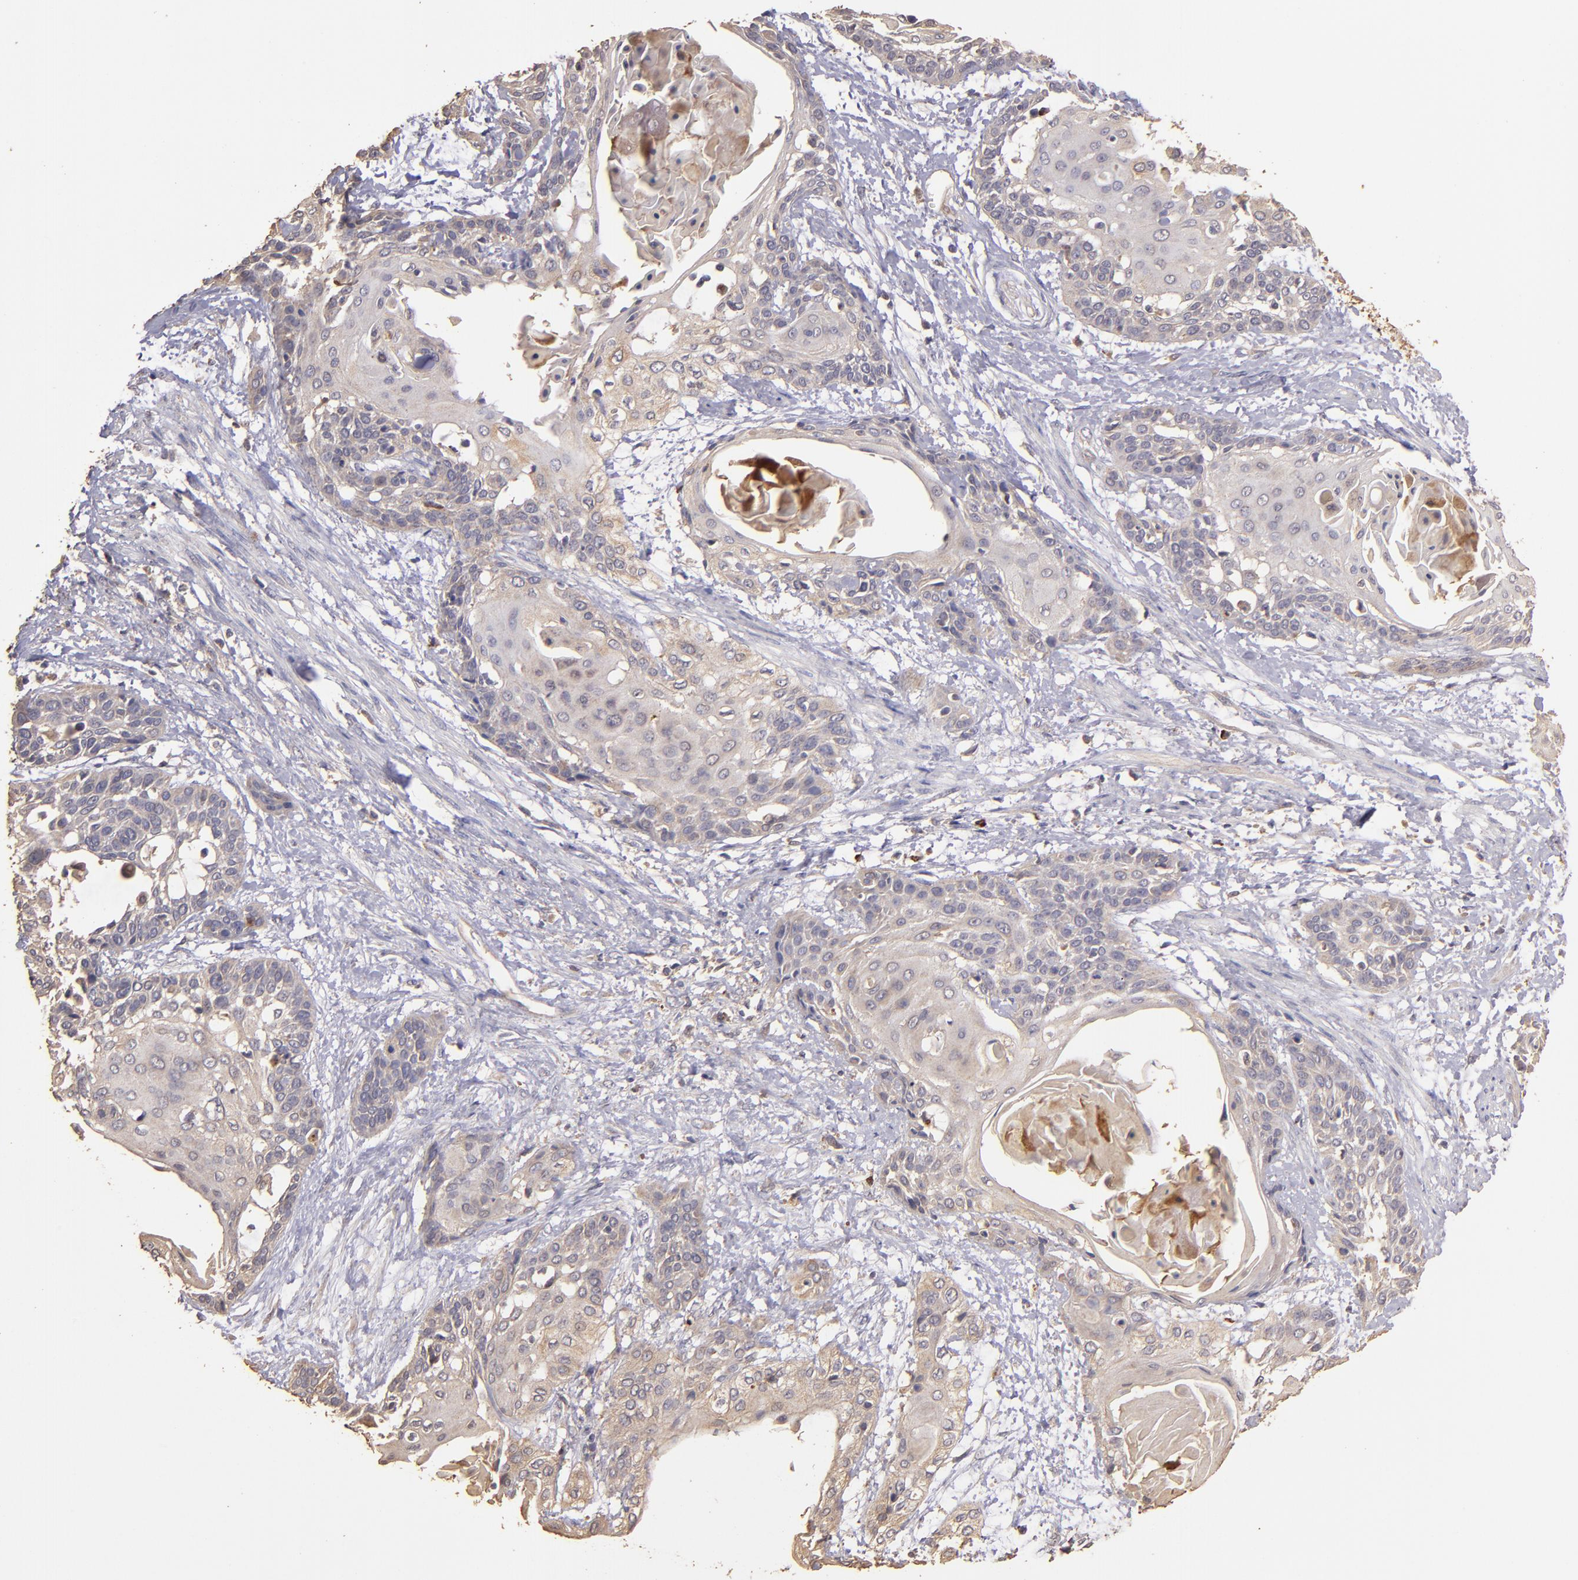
{"staining": {"intensity": "weak", "quantity": "25%-75%", "location": "cytoplasmic/membranous"}, "tissue": "cervical cancer", "cell_type": "Tumor cells", "image_type": "cancer", "snomed": [{"axis": "morphology", "description": "Squamous cell carcinoma, NOS"}, {"axis": "topography", "description": "Cervix"}], "caption": "This micrograph displays immunohistochemistry staining of cervical cancer, with low weak cytoplasmic/membranous expression in approximately 25%-75% of tumor cells.", "gene": "SRRD", "patient": {"sex": "female", "age": 57}}